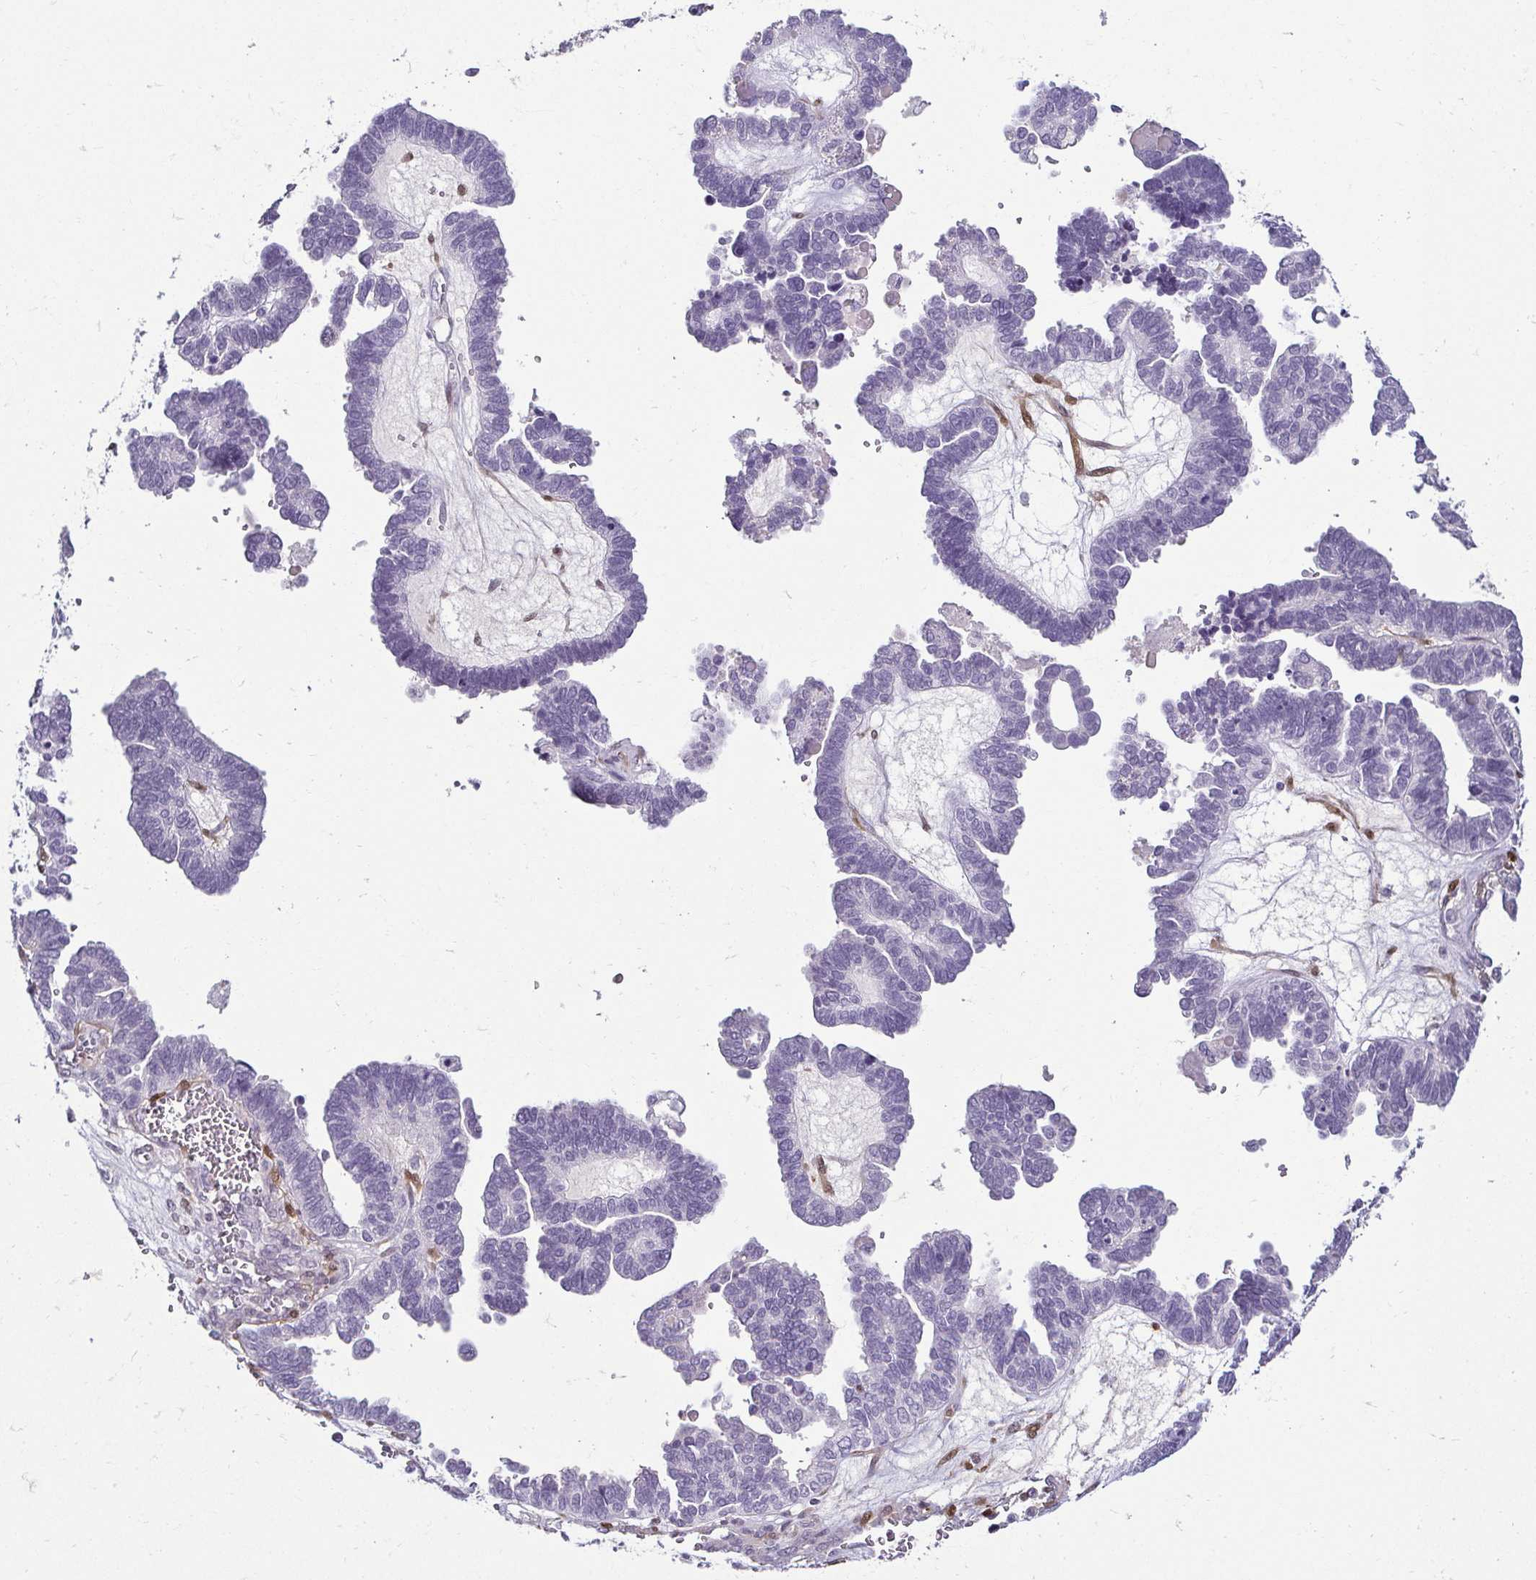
{"staining": {"intensity": "negative", "quantity": "none", "location": "none"}, "tissue": "ovarian cancer", "cell_type": "Tumor cells", "image_type": "cancer", "snomed": [{"axis": "morphology", "description": "Cystadenocarcinoma, serous, NOS"}, {"axis": "topography", "description": "Ovary"}], "caption": "DAB immunohistochemical staining of serous cystadenocarcinoma (ovarian) displays no significant staining in tumor cells.", "gene": "HOPX", "patient": {"sex": "female", "age": 51}}